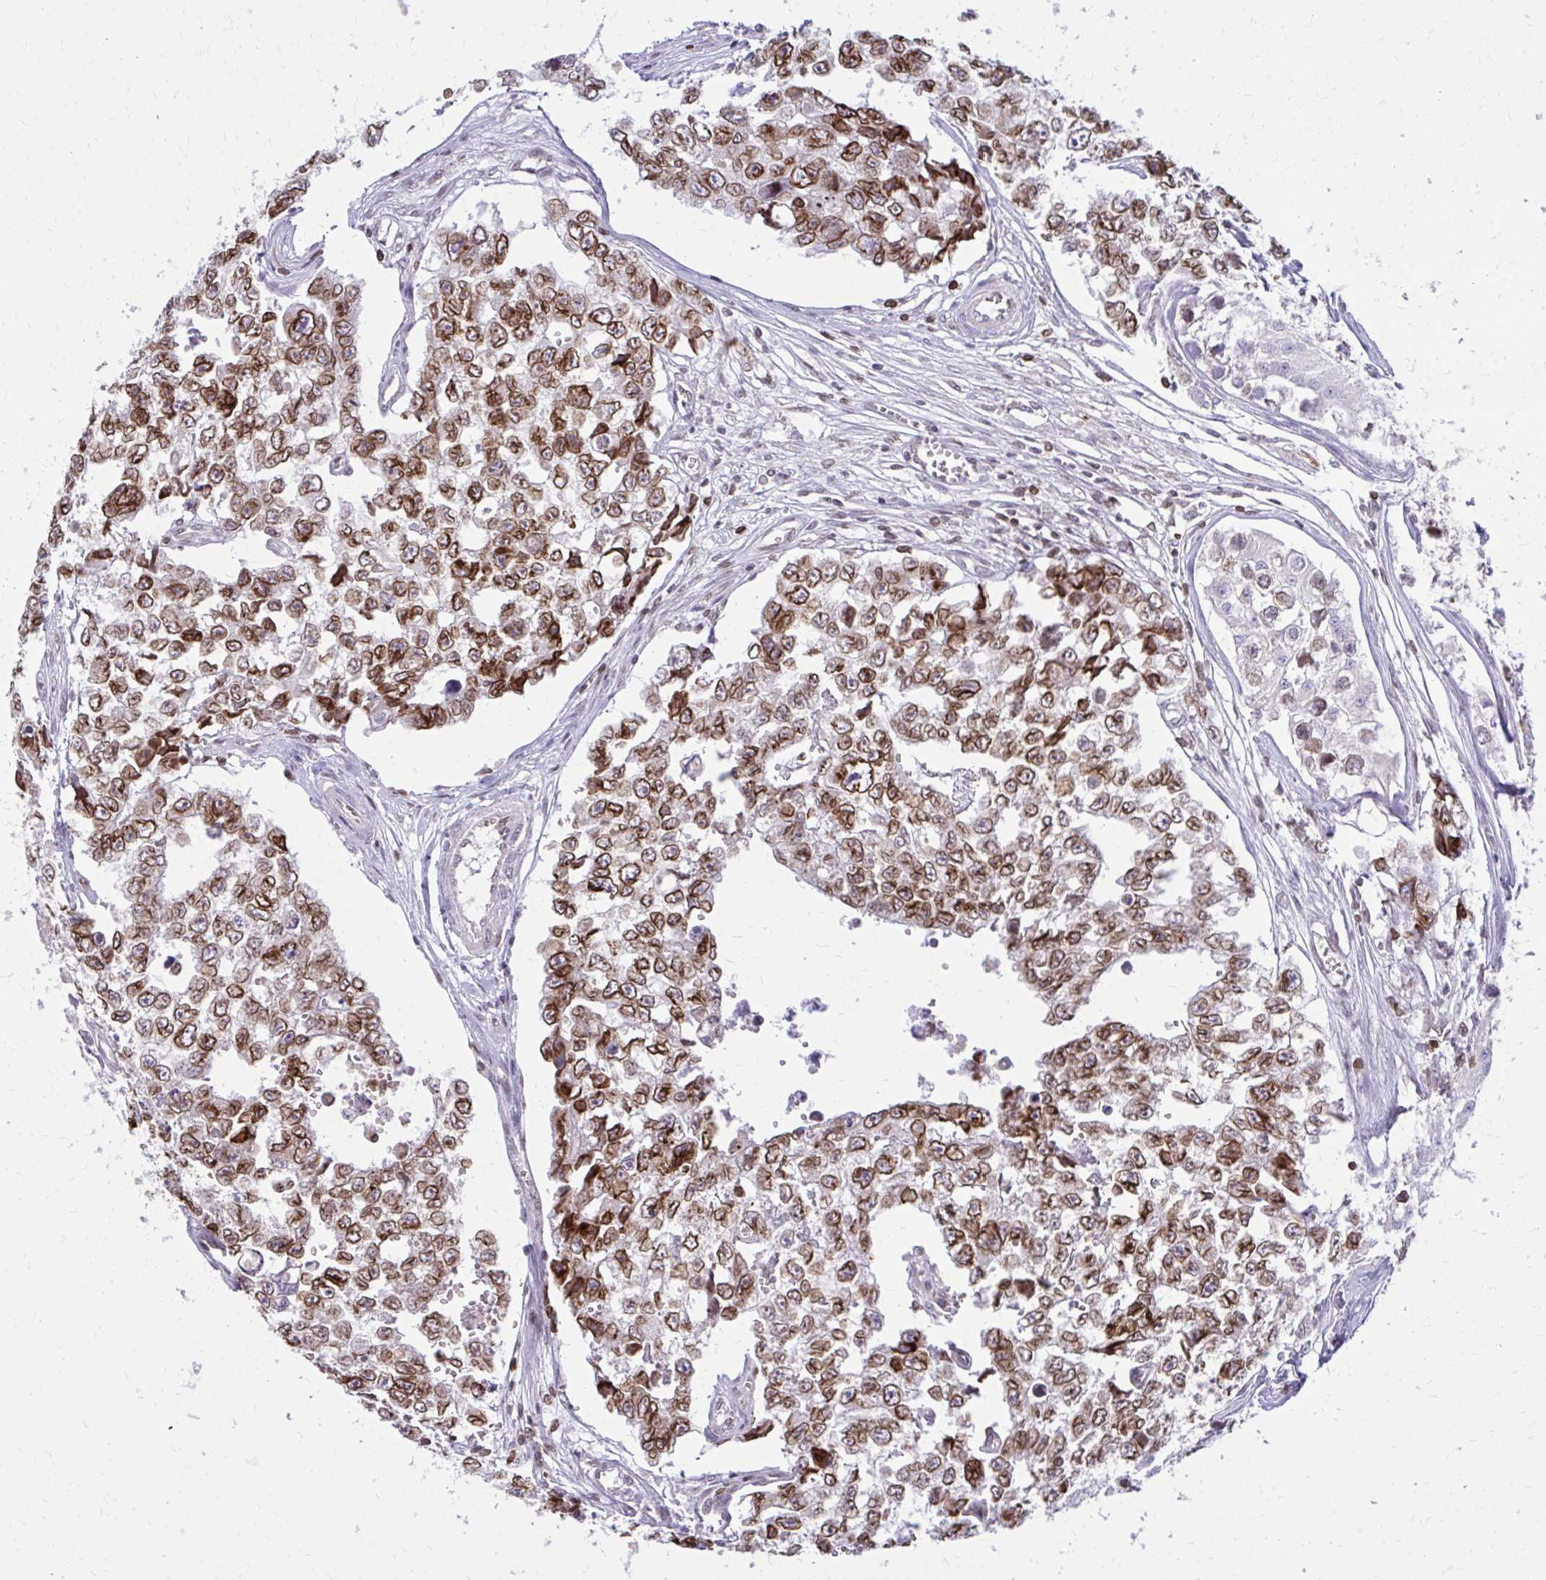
{"staining": {"intensity": "strong", "quantity": ">75%", "location": "cytoplasmic/membranous,nuclear"}, "tissue": "testis cancer", "cell_type": "Tumor cells", "image_type": "cancer", "snomed": [{"axis": "morphology", "description": "Carcinoma, Embryonal, NOS"}, {"axis": "topography", "description": "Testis"}], "caption": "The histopathology image reveals staining of testis cancer, revealing strong cytoplasmic/membranous and nuclear protein expression (brown color) within tumor cells. Using DAB (3,3'-diaminobenzidine) (brown) and hematoxylin (blue) stains, captured at high magnification using brightfield microscopy.", "gene": "RPS6KA2", "patient": {"sex": "male", "age": 18}}